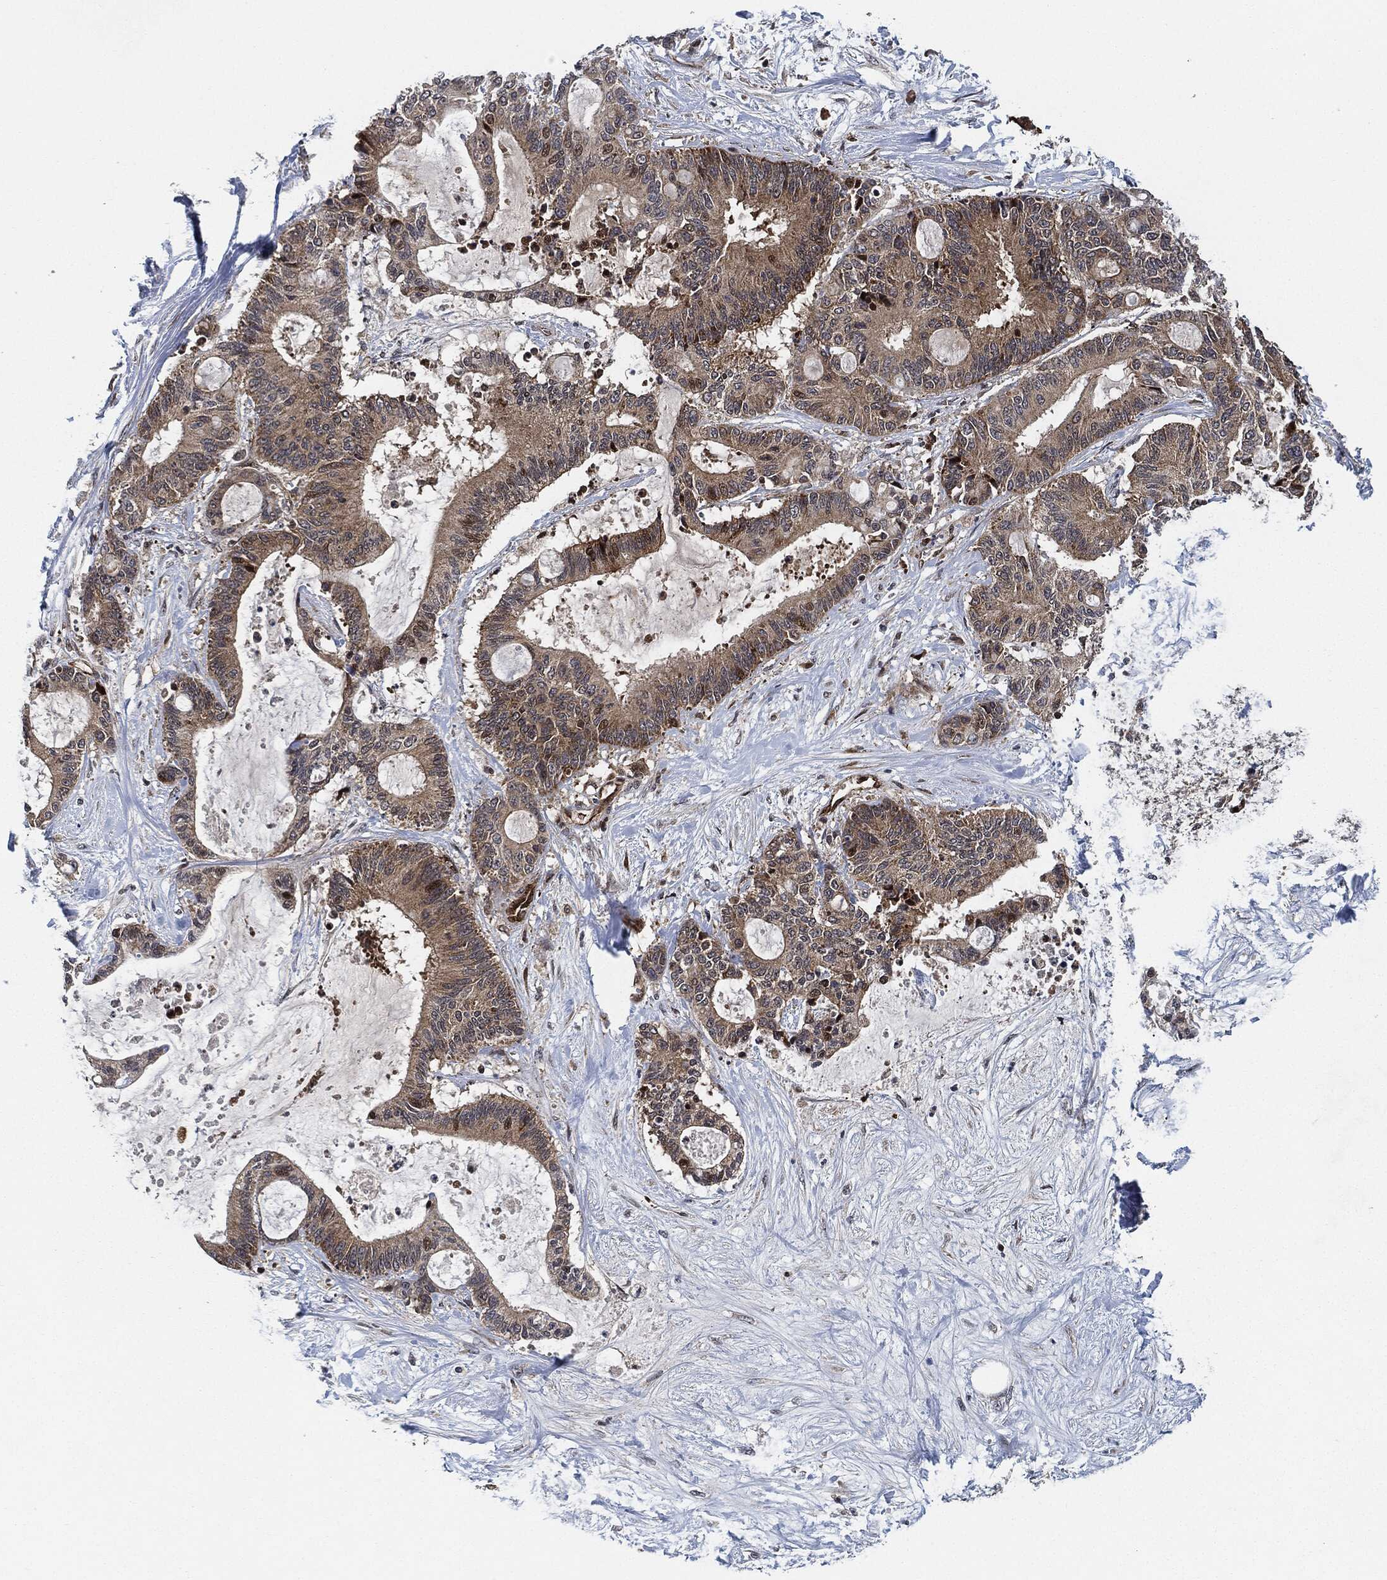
{"staining": {"intensity": "weak", "quantity": ">75%", "location": "cytoplasmic/membranous"}, "tissue": "liver cancer", "cell_type": "Tumor cells", "image_type": "cancer", "snomed": [{"axis": "morphology", "description": "Cholangiocarcinoma"}, {"axis": "topography", "description": "Liver"}], "caption": "Protein expression analysis of human liver cancer reveals weak cytoplasmic/membranous staining in about >75% of tumor cells. The staining was performed using DAB, with brown indicating positive protein expression. Nuclei are stained blue with hematoxylin.", "gene": "RNASEL", "patient": {"sex": "female", "age": 73}}